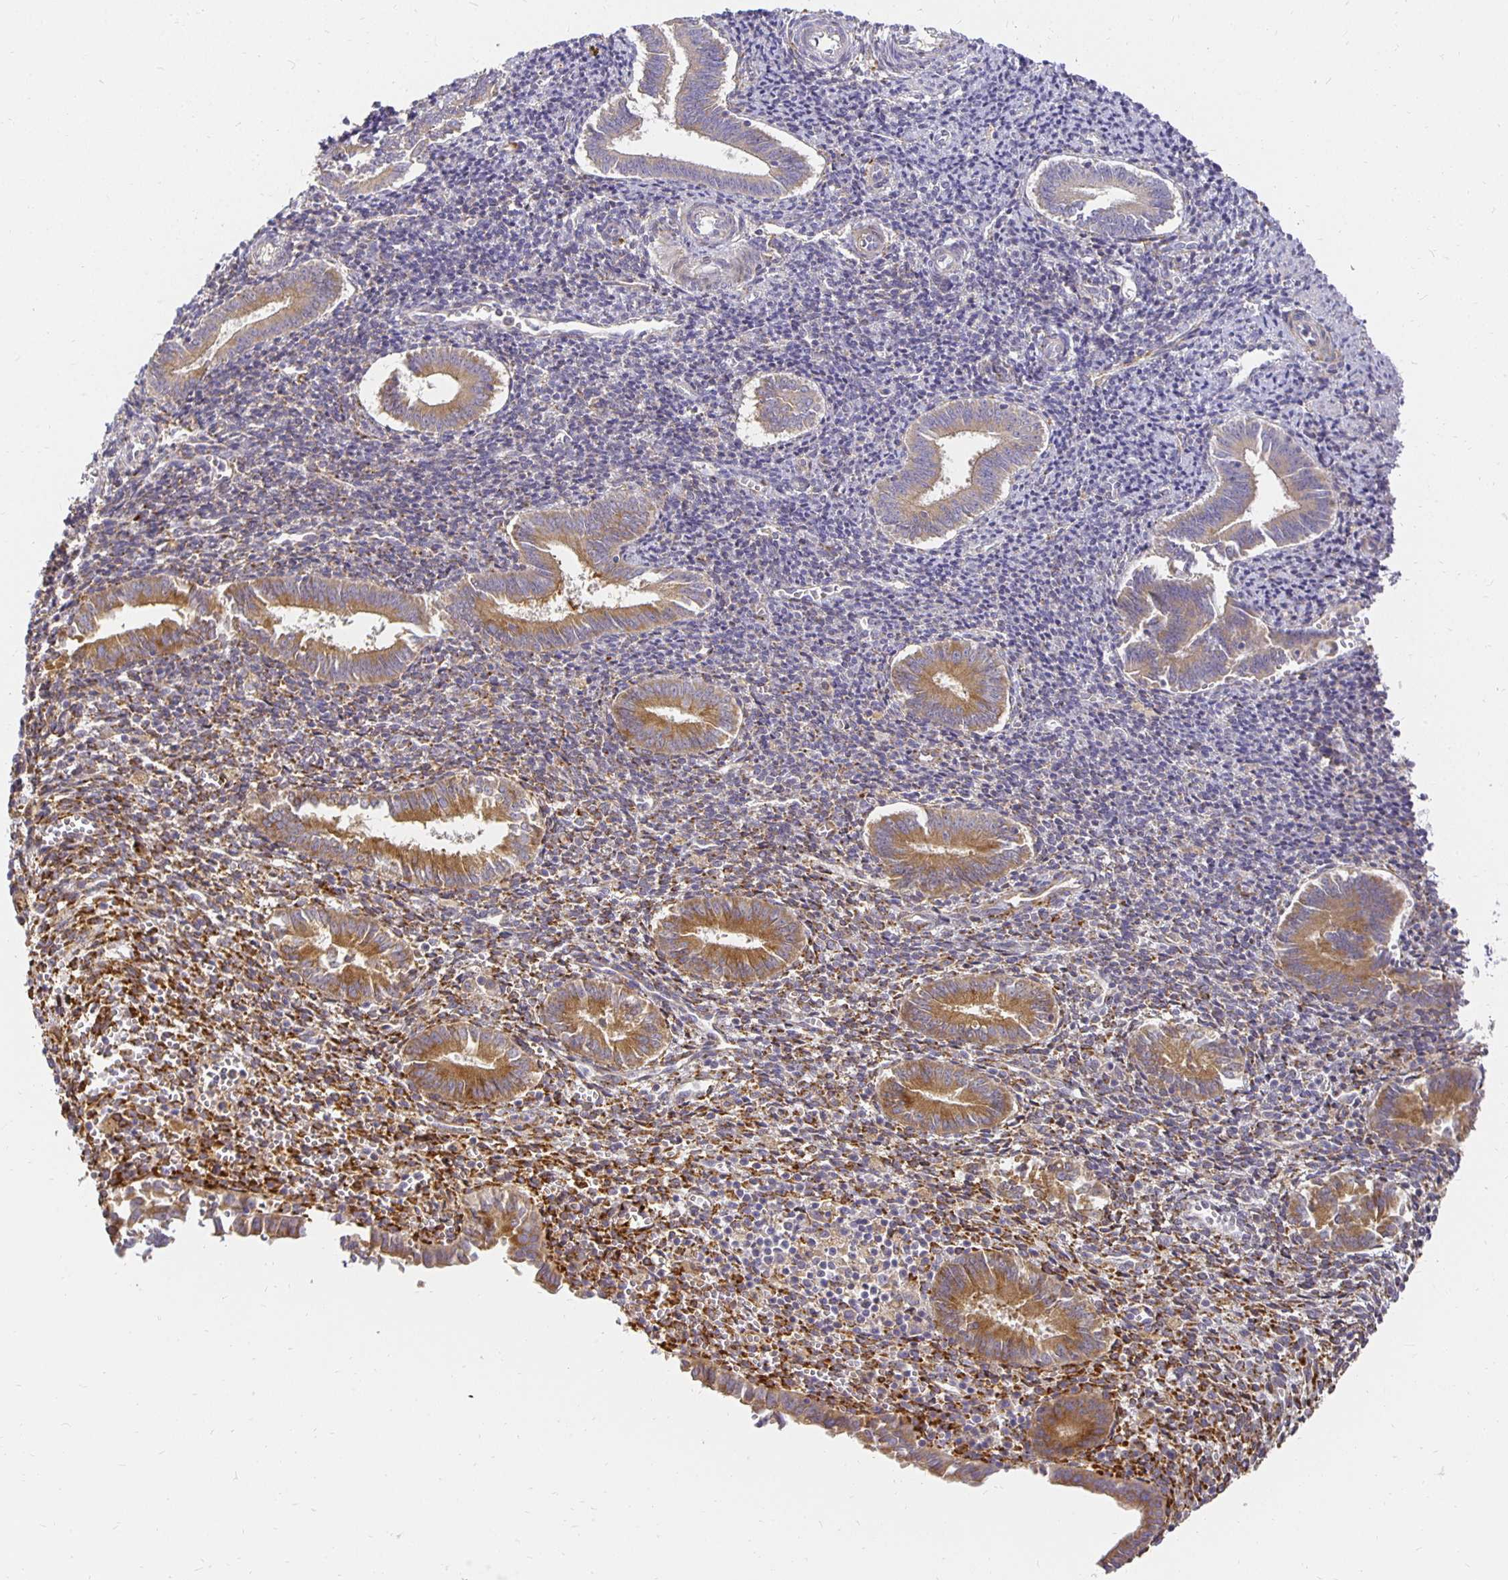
{"staining": {"intensity": "negative", "quantity": "none", "location": "none"}, "tissue": "endometrium", "cell_type": "Cells in endometrial stroma", "image_type": "normal", "snomed": [{"axis": "morphology", "description": "Normal tissue, NOS"}, {"axis": "topography", "description": "Endometrium"}], "caption": "The image displays no significant staining in cells in endometrial stroma of endometrium. (Brightfield microscopy of DAB (3,3'-diaminobenzidine) immunohistochemistry at high magnification).", "gene": "PLOD1", "patient": {"sex": "female", "age": 25}}